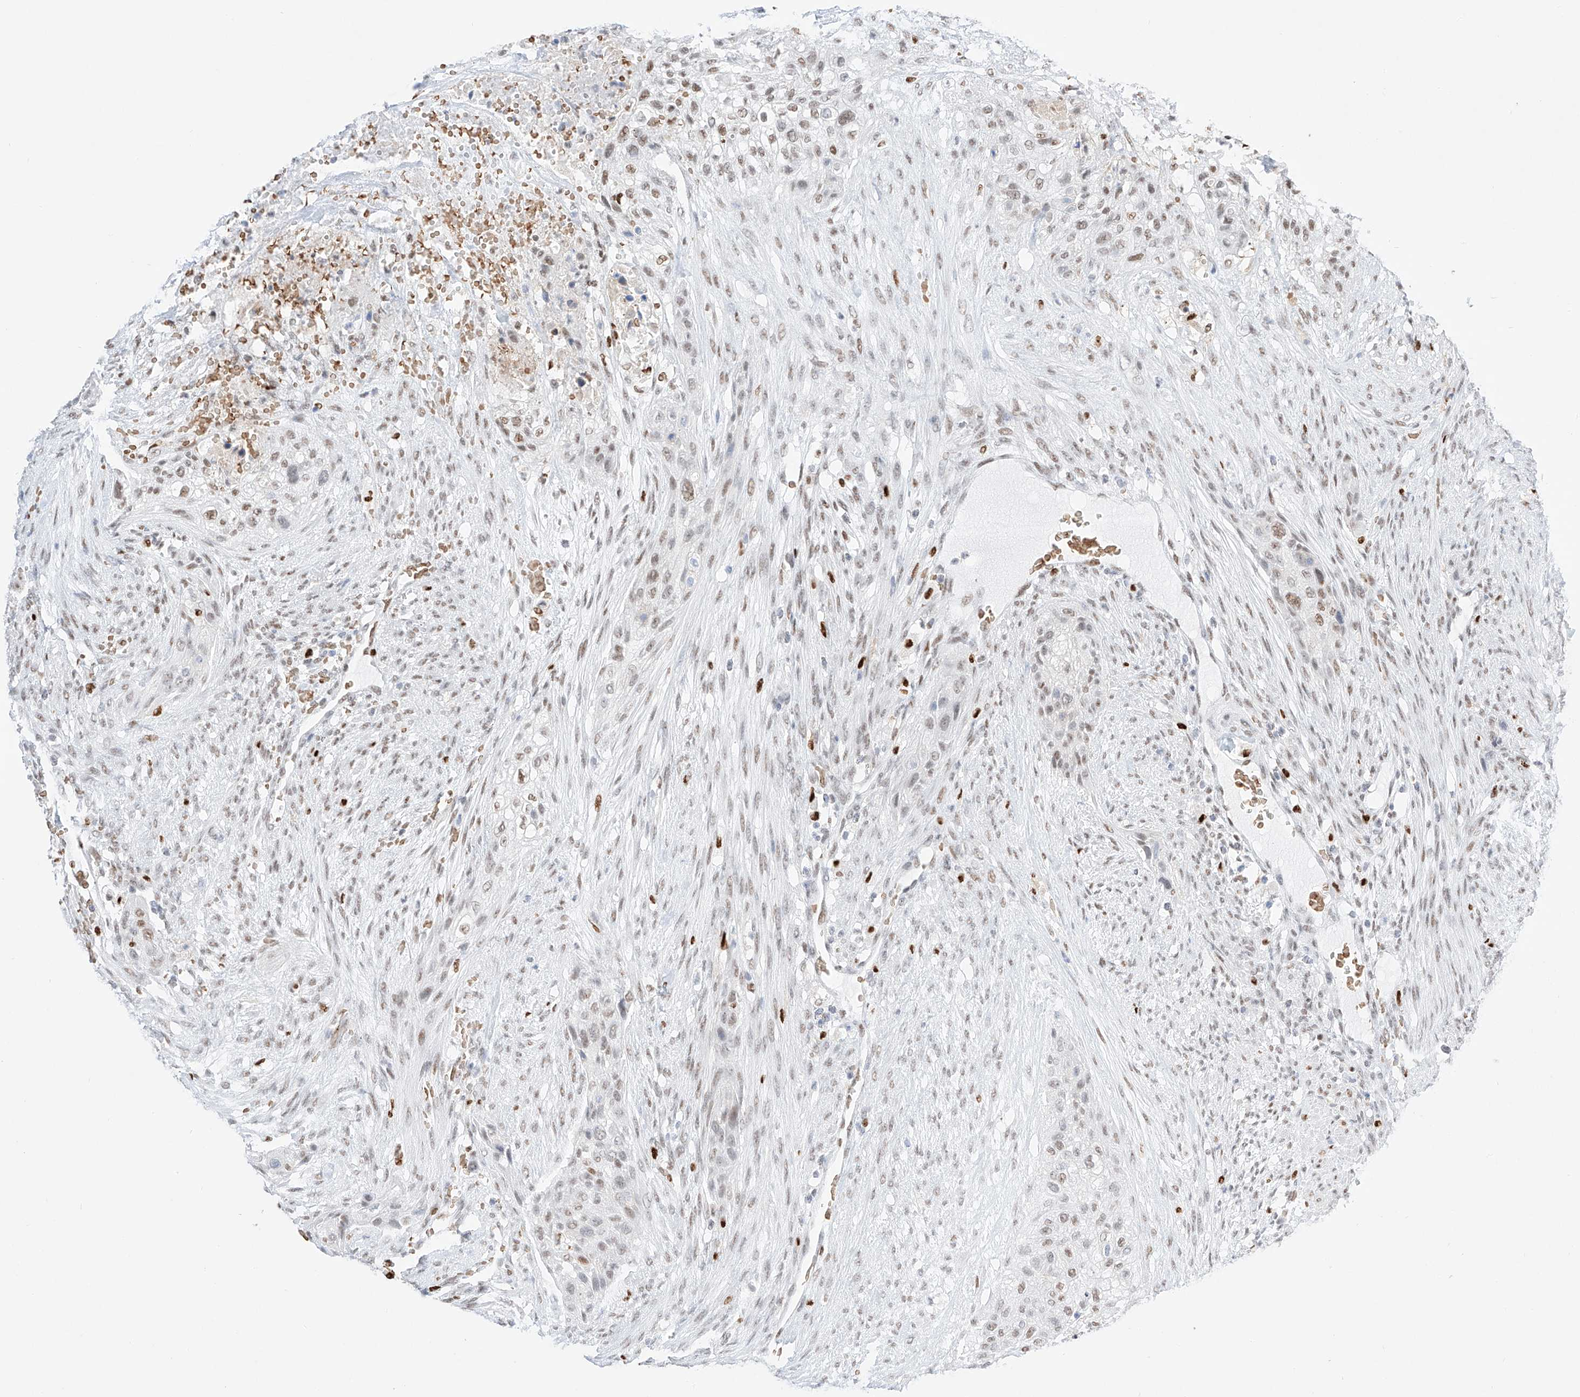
{"staining": {"intensity": "moderate", "quantity": "<25%", "location": "nuclear"}, "tissue": "urothelial cancer", "cell_type": "Tumor cells", "image_type": "cancer", "snomed": [{"axis": "morphology", "description": "Urothelial carcinoma, High grade"}, {"axis": "topography", "description": "Urinary bladder"}], "caption": "Immunohistochemistry (DAB) staining of human high-grade urothelial carcinoma displays moderate nuclear protein expression in approximately <25% of tumor cells.", "gene": "APIP", "patient": {"sex": "male", "age": 35}}